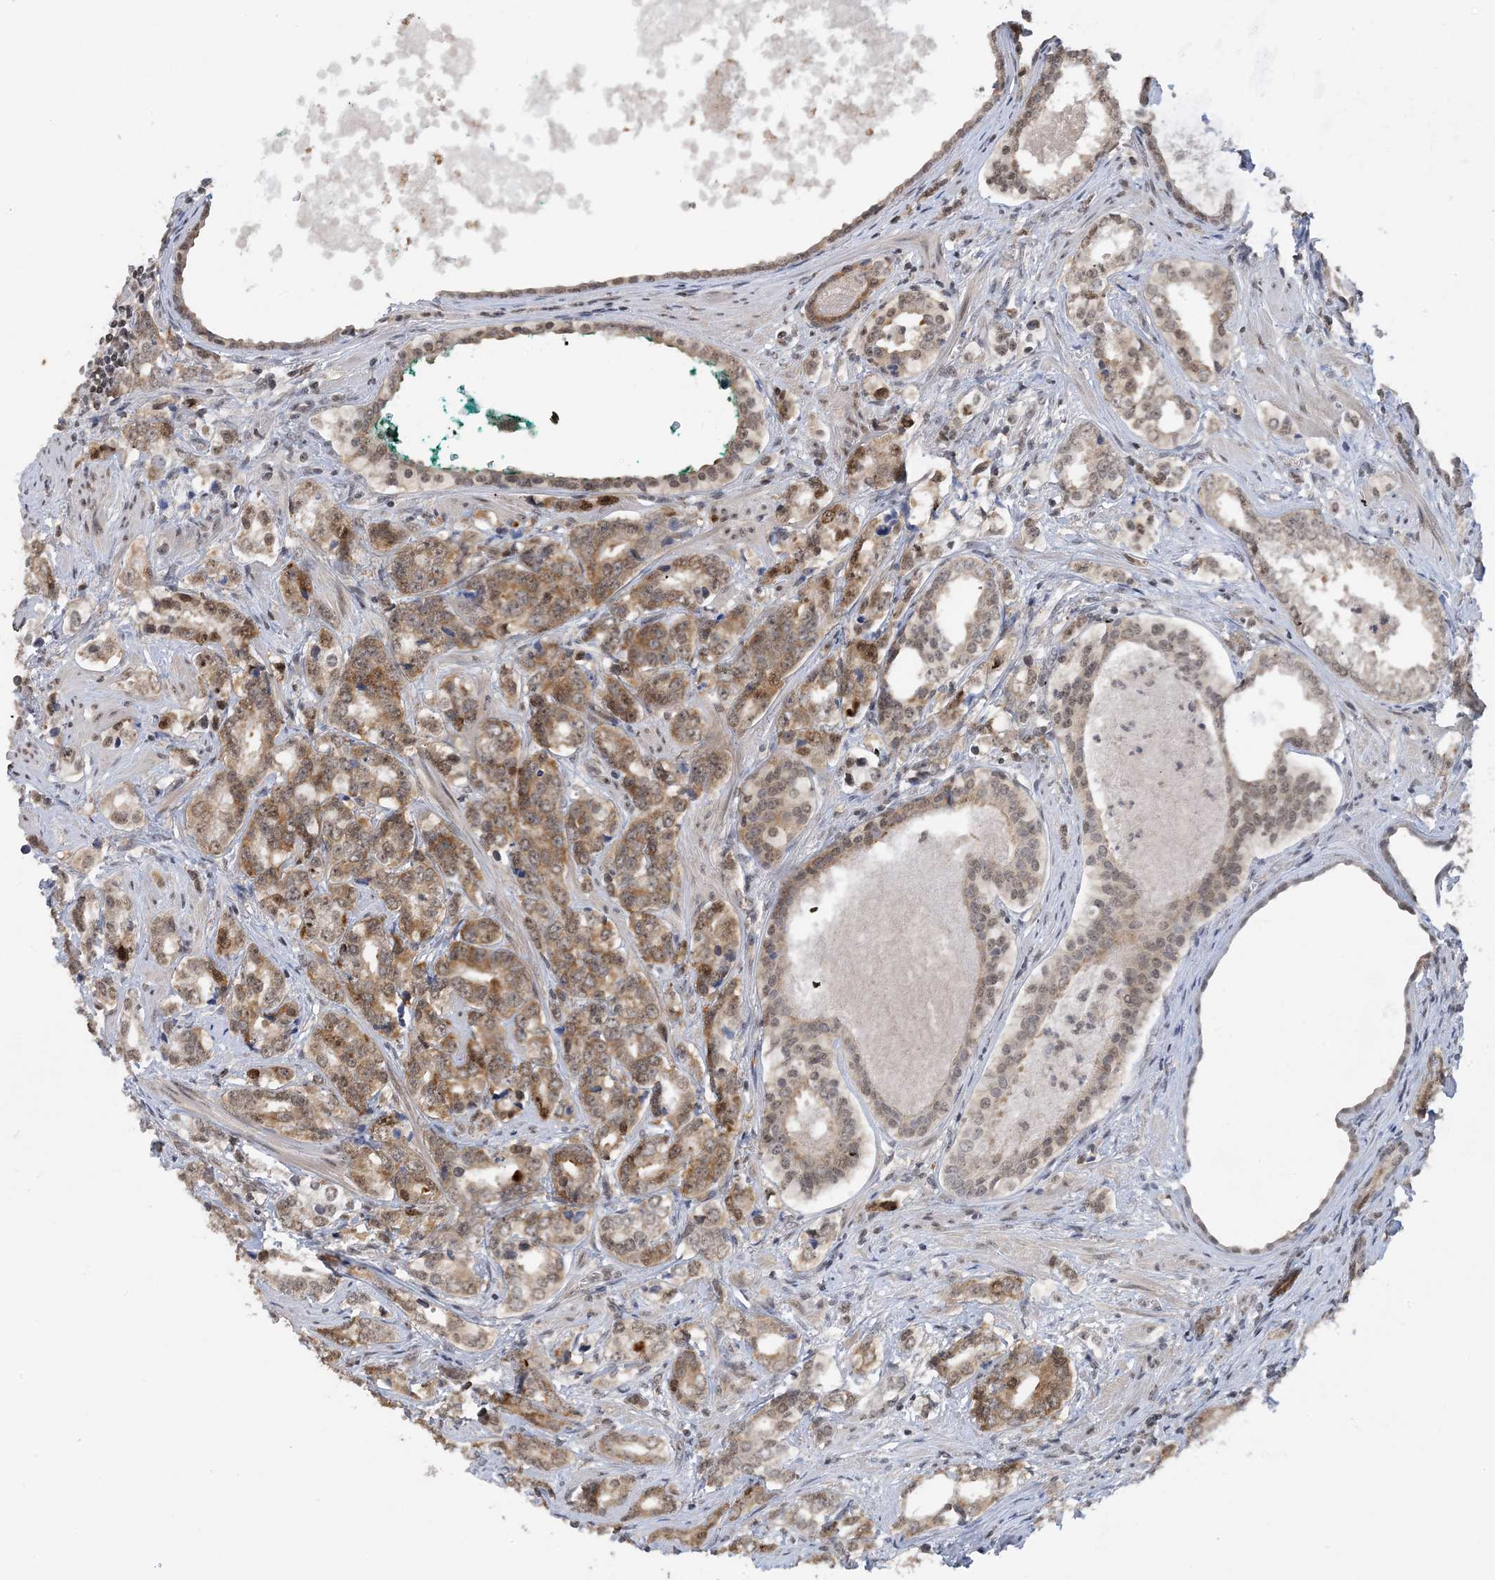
{"staining": {"intensity": "moderate", "quantity": ">75%", "location": "cytoplasmic/membranous"}, "tissue": "prostate cancer", "cell_type": "Tumor cells", "image_type": "cancer", "snomed": [{"axis": "morphology", "description": "Adenocarcinoma, High grade"}, {"axis": "topography", "description": "Prostate"}], "caption": "Immunohistochemistry histopathology image of neoplastic tissue: prostate cancer stained using immunohistochemistry reveals medium levels of moderate protein expression localized specifically in the cytoplasmic/membranous of tumor cells, appearing as a cytoplasmic/membranous brown color.", "gene": "ACYP2", "patient": {"sex": "male", "age": 62}}